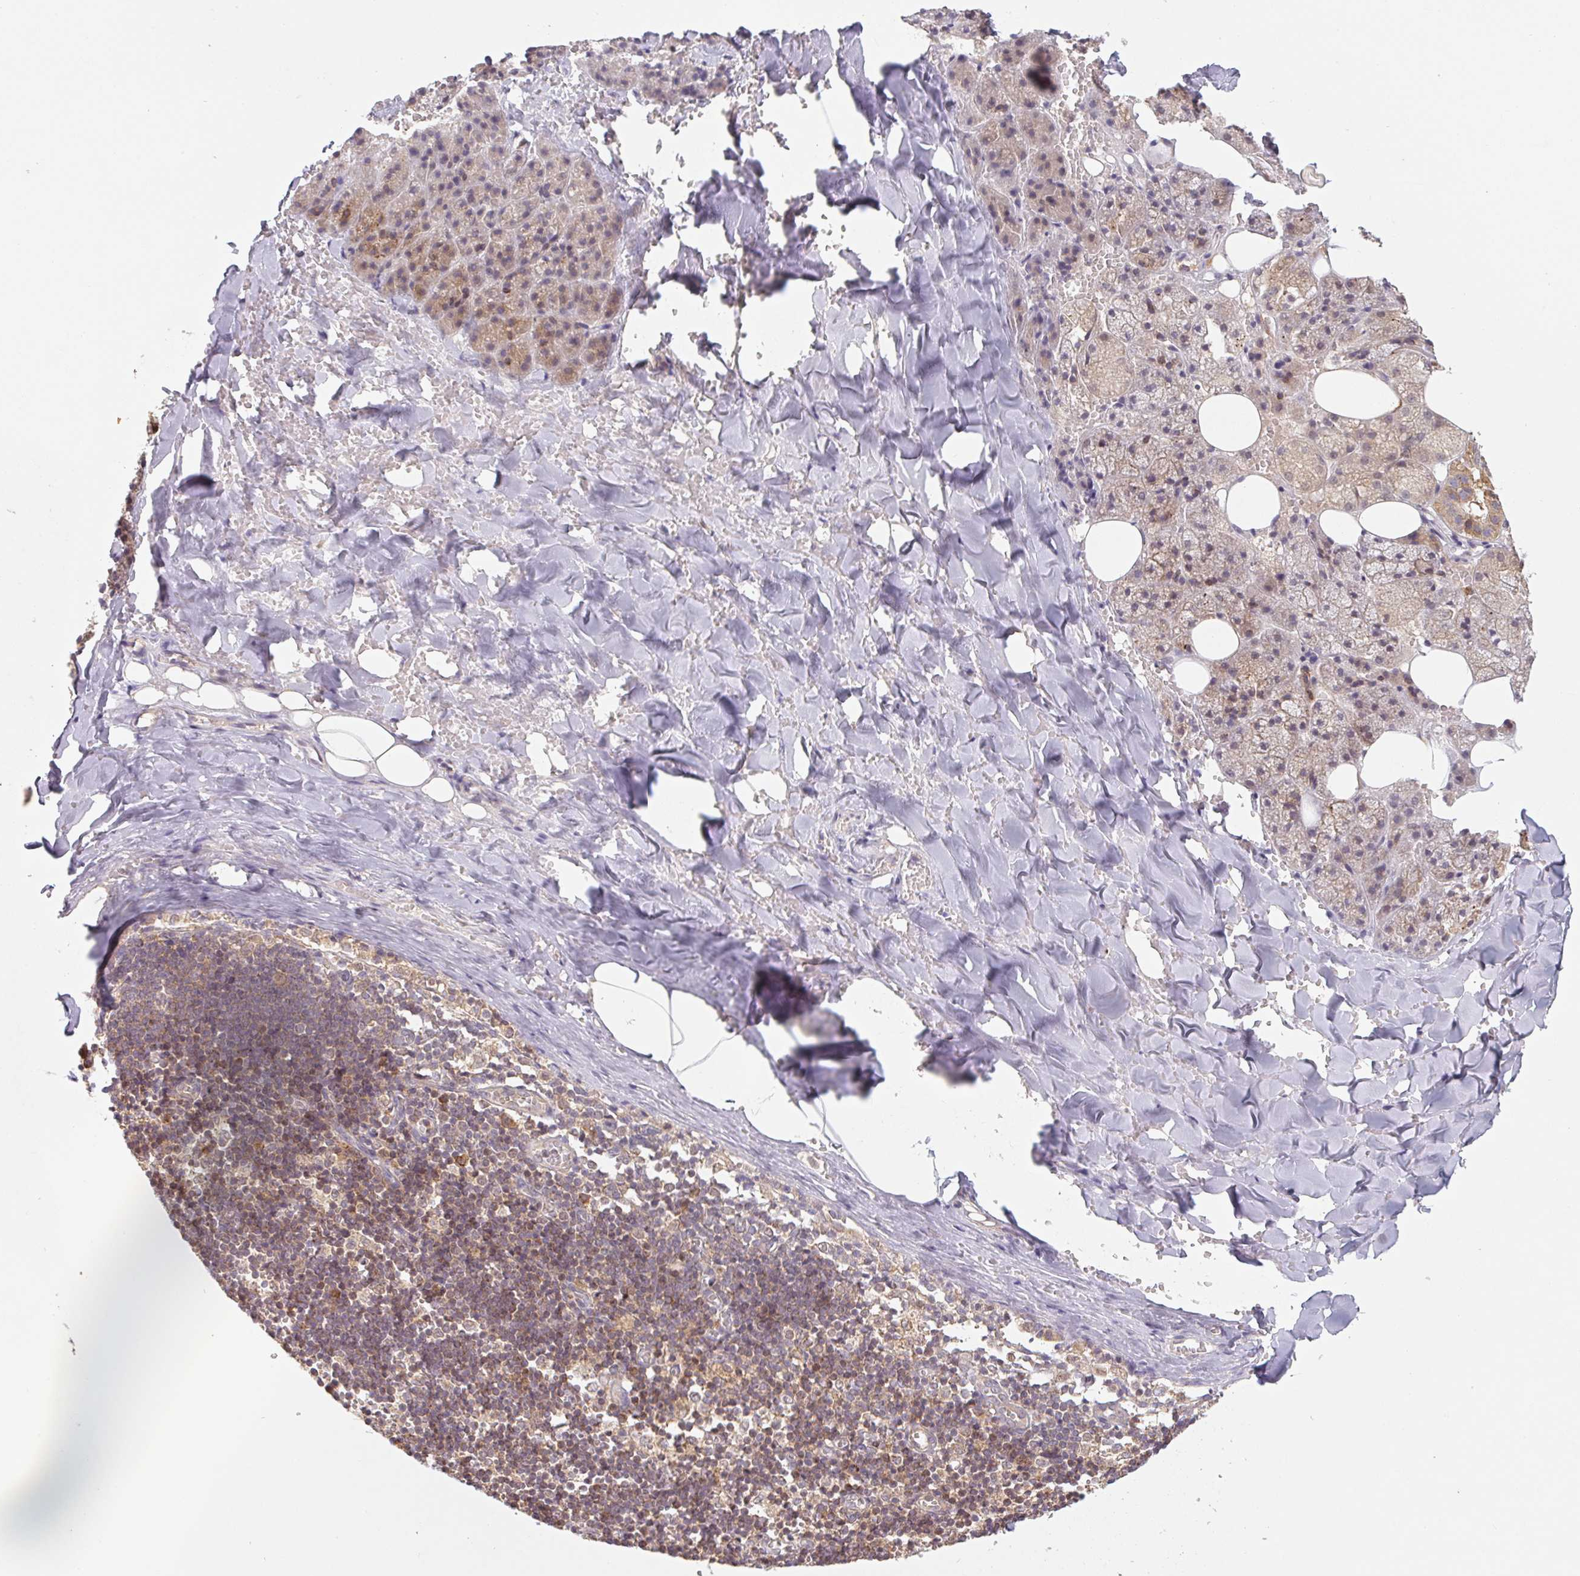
{"staining": {"intensity": "moderate", "quantity": "25%-75%", "location": "cytoplasmic/membranous"}, "tissue": "salivary gland", "cell_type": "Glandular cells", "image_type": "normal", "snomed": [{"axis": "morphology", "description": "Normal tissue, NOS"}, {"axis": "topography", "description": "Salivary gland"}, {"axis": "topography", "description": "Peripheral nerve tissue"}], "caption": "IHC (DAB (3,3'-diaminobenzidine)) staining of unremarkable human salivary gland demonstrates moderate cytoplasmic/membranous protein staining in about 25%-75% of glandular cells.", "gene": "MTHFD1L", "patient": {"sex": "male", "age": 38}}